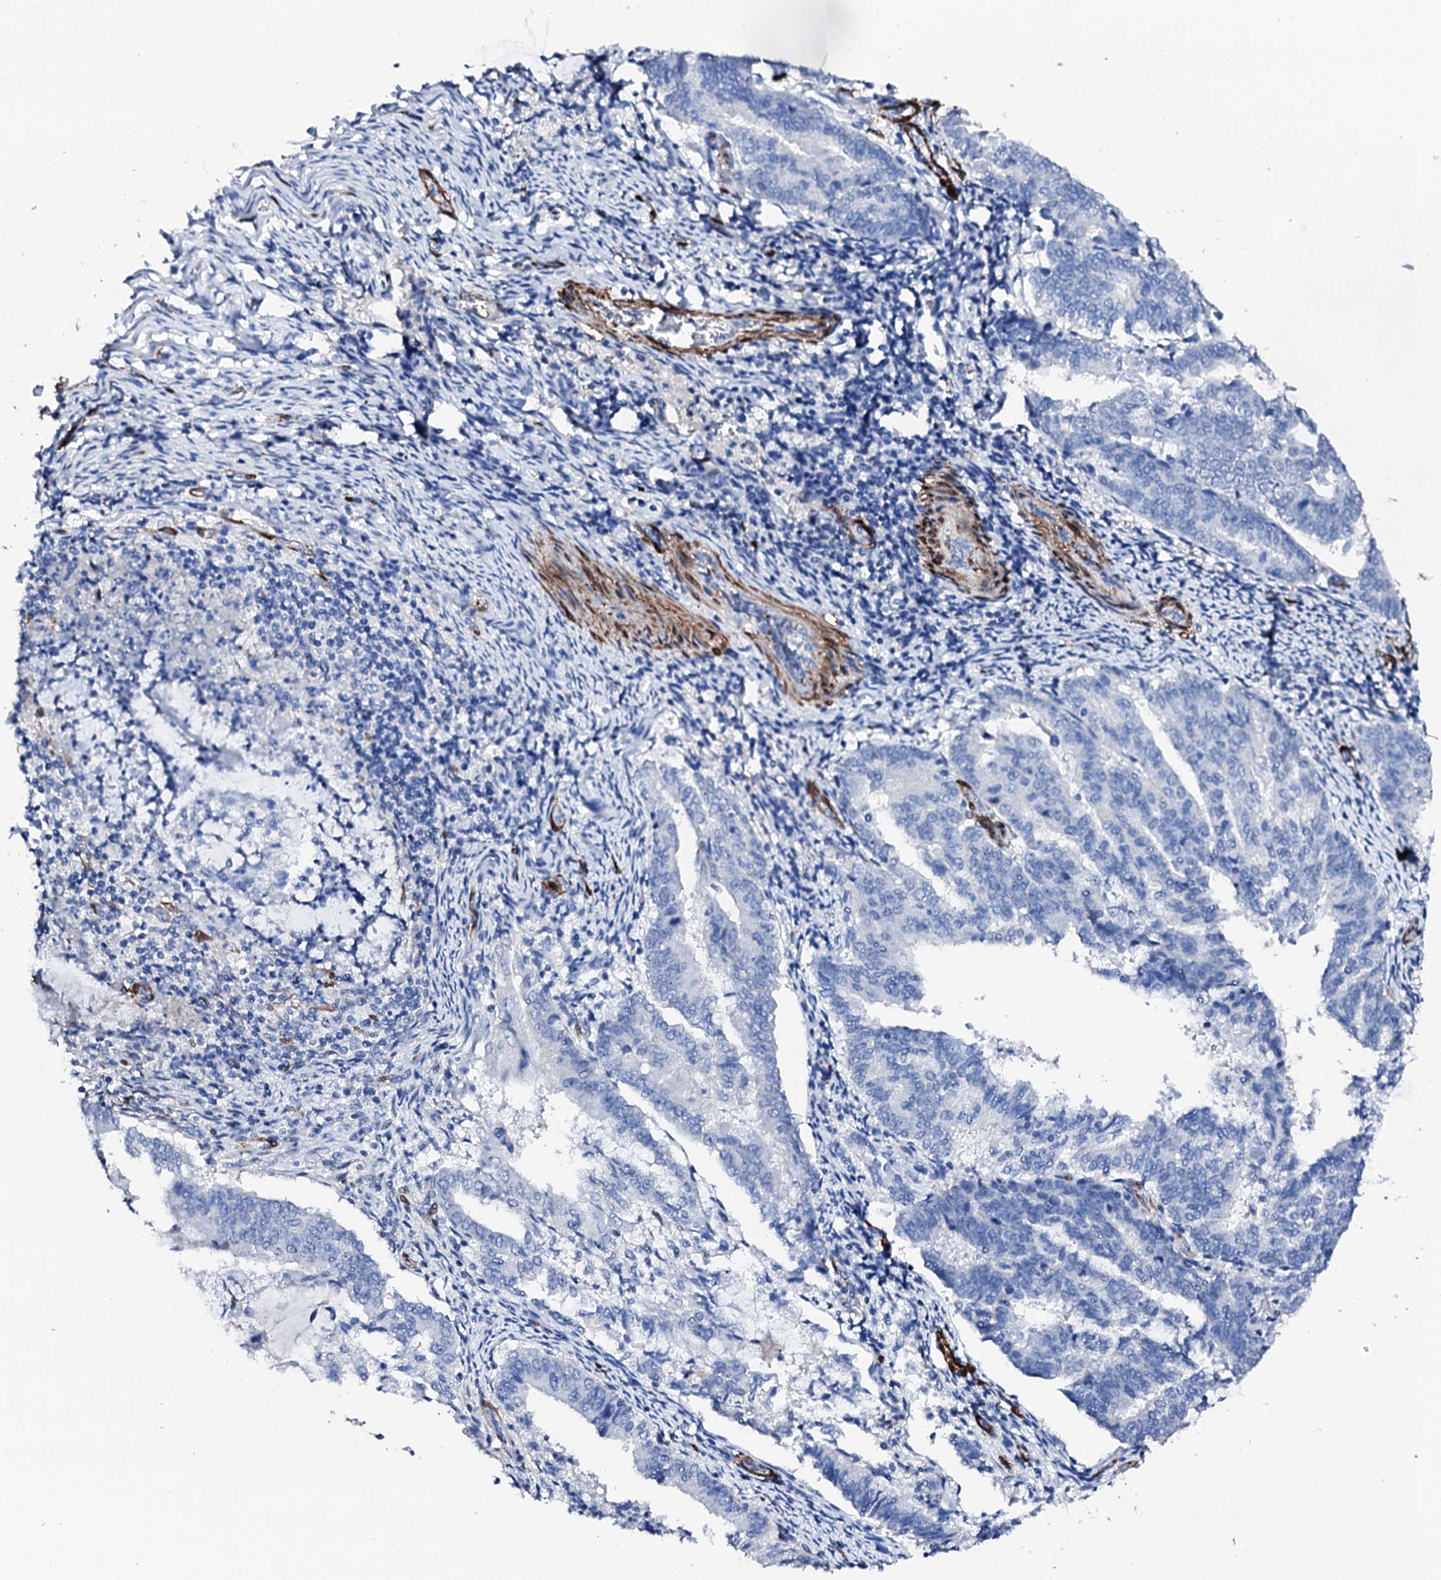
{"staining": {"intensity": "negative", "quantity": "none", "location": "none"}, "tissue": "endometrial cancer", "cell_type": "Tumor cells", "image_type": "cancer", "snomed": [{"axis": "morphology", "description": "Adenocarcinoma, NOS"}, {"axis": "topography", "description": "Endometrium"}], "caption": "Tumor cells show no significant staining in adenocarcinoma (endometrial).", "gene": "NRIP2", "patient": {"sex": "female", "age": 80}}